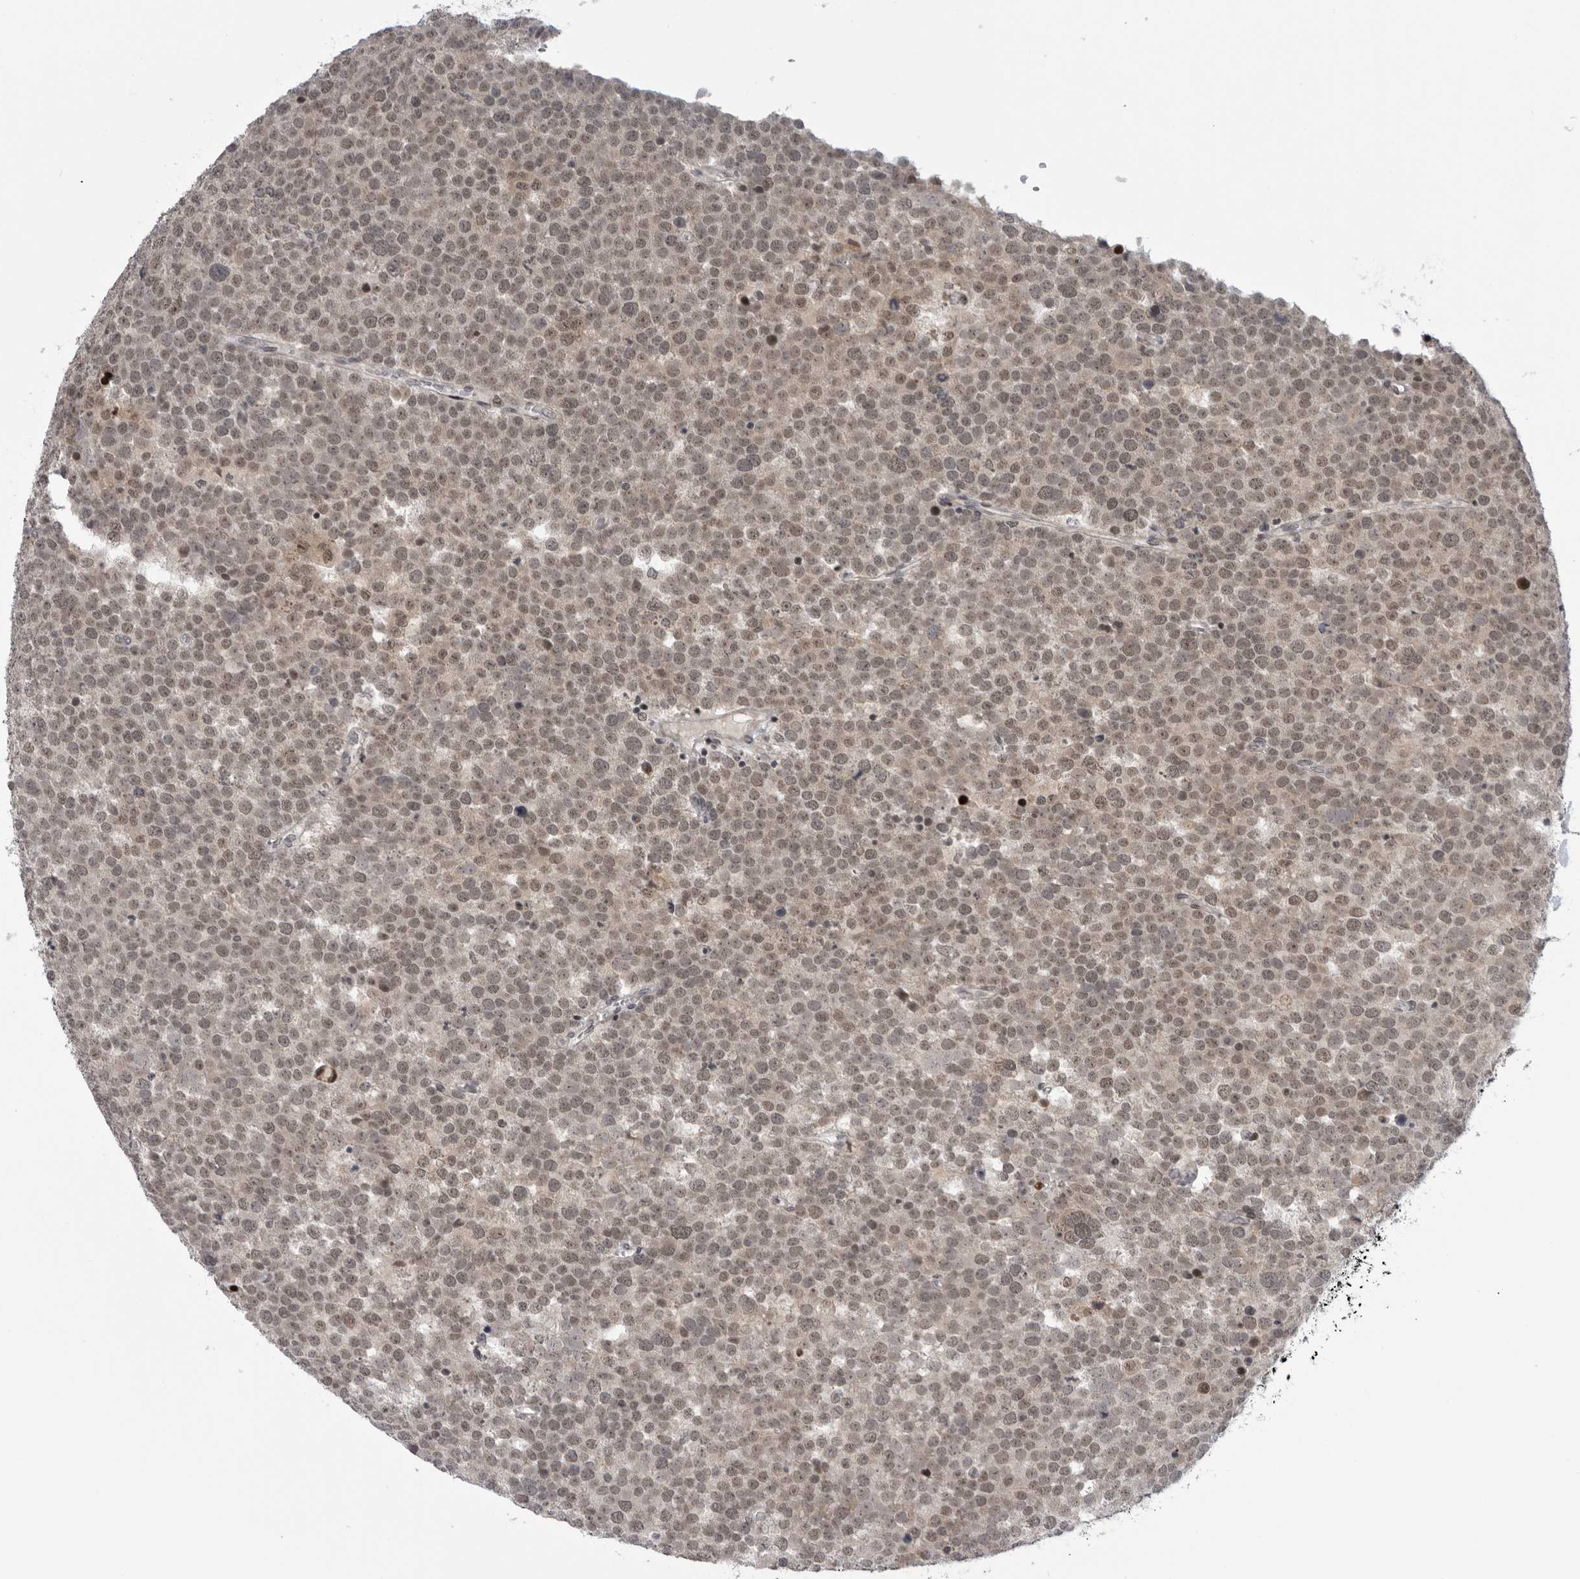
{"staining": {"intensity": "moderate", "quantity": ">75%", "location": "nuclear"}, "tissue": "testis cancer", "cell_type": "Tumor cells", "image_type": "cancer", "snomed": [{"axis": "morphology", "description": "Seminoma, NOS"}, {"axis": "topography", "description": "Testis"}], "caption": "Testis cancer (seminoma) stained for a protein exhibits moderate nuclear positivity in tumor cells.", "gene": "ALPK2", "patient": {"sex": "male", "age": 71}}